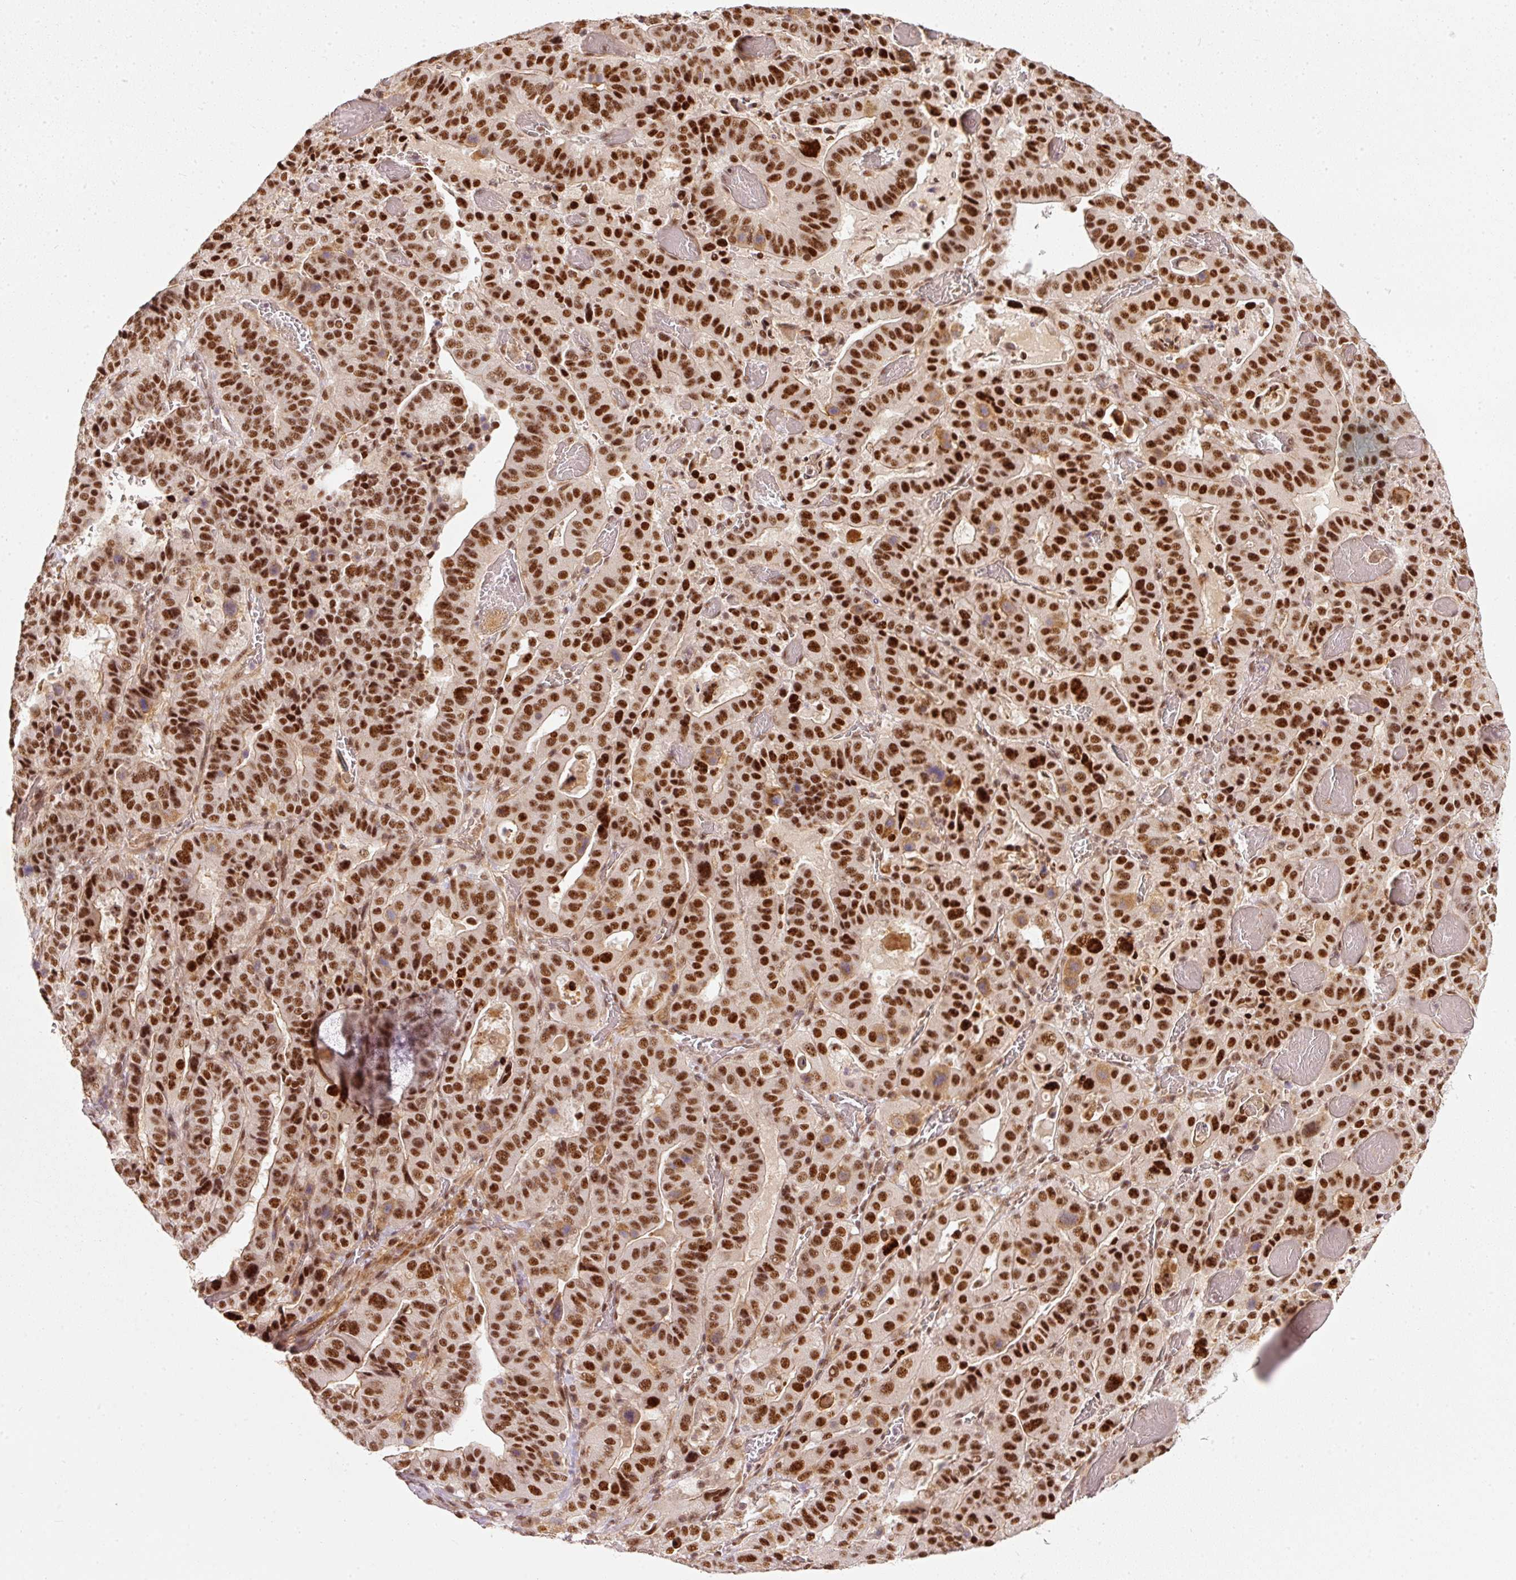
{"staining": {"intensity": "strong", "quantity": ">75%", "location": "nuclear"}, "tissue": "stomach cancer", "cell_type": "Tumor cells", "image_type": "cancer", "snomed": [{"axis": "morphology", "description": "Adenocarcinoma, NOS"}, {"axis": "topography", "description": "Stomach"}], "caption": "Strong nuclear expression is seen in about >75% of tumor cells in adenocarcinoma (stomach). (Stains: DAB in brown, nuclei in blue, Microscopy: brightfield microscopy at high magnification).", "gene": "THOC6", "patient": {"sex": "male", "age": 48}}